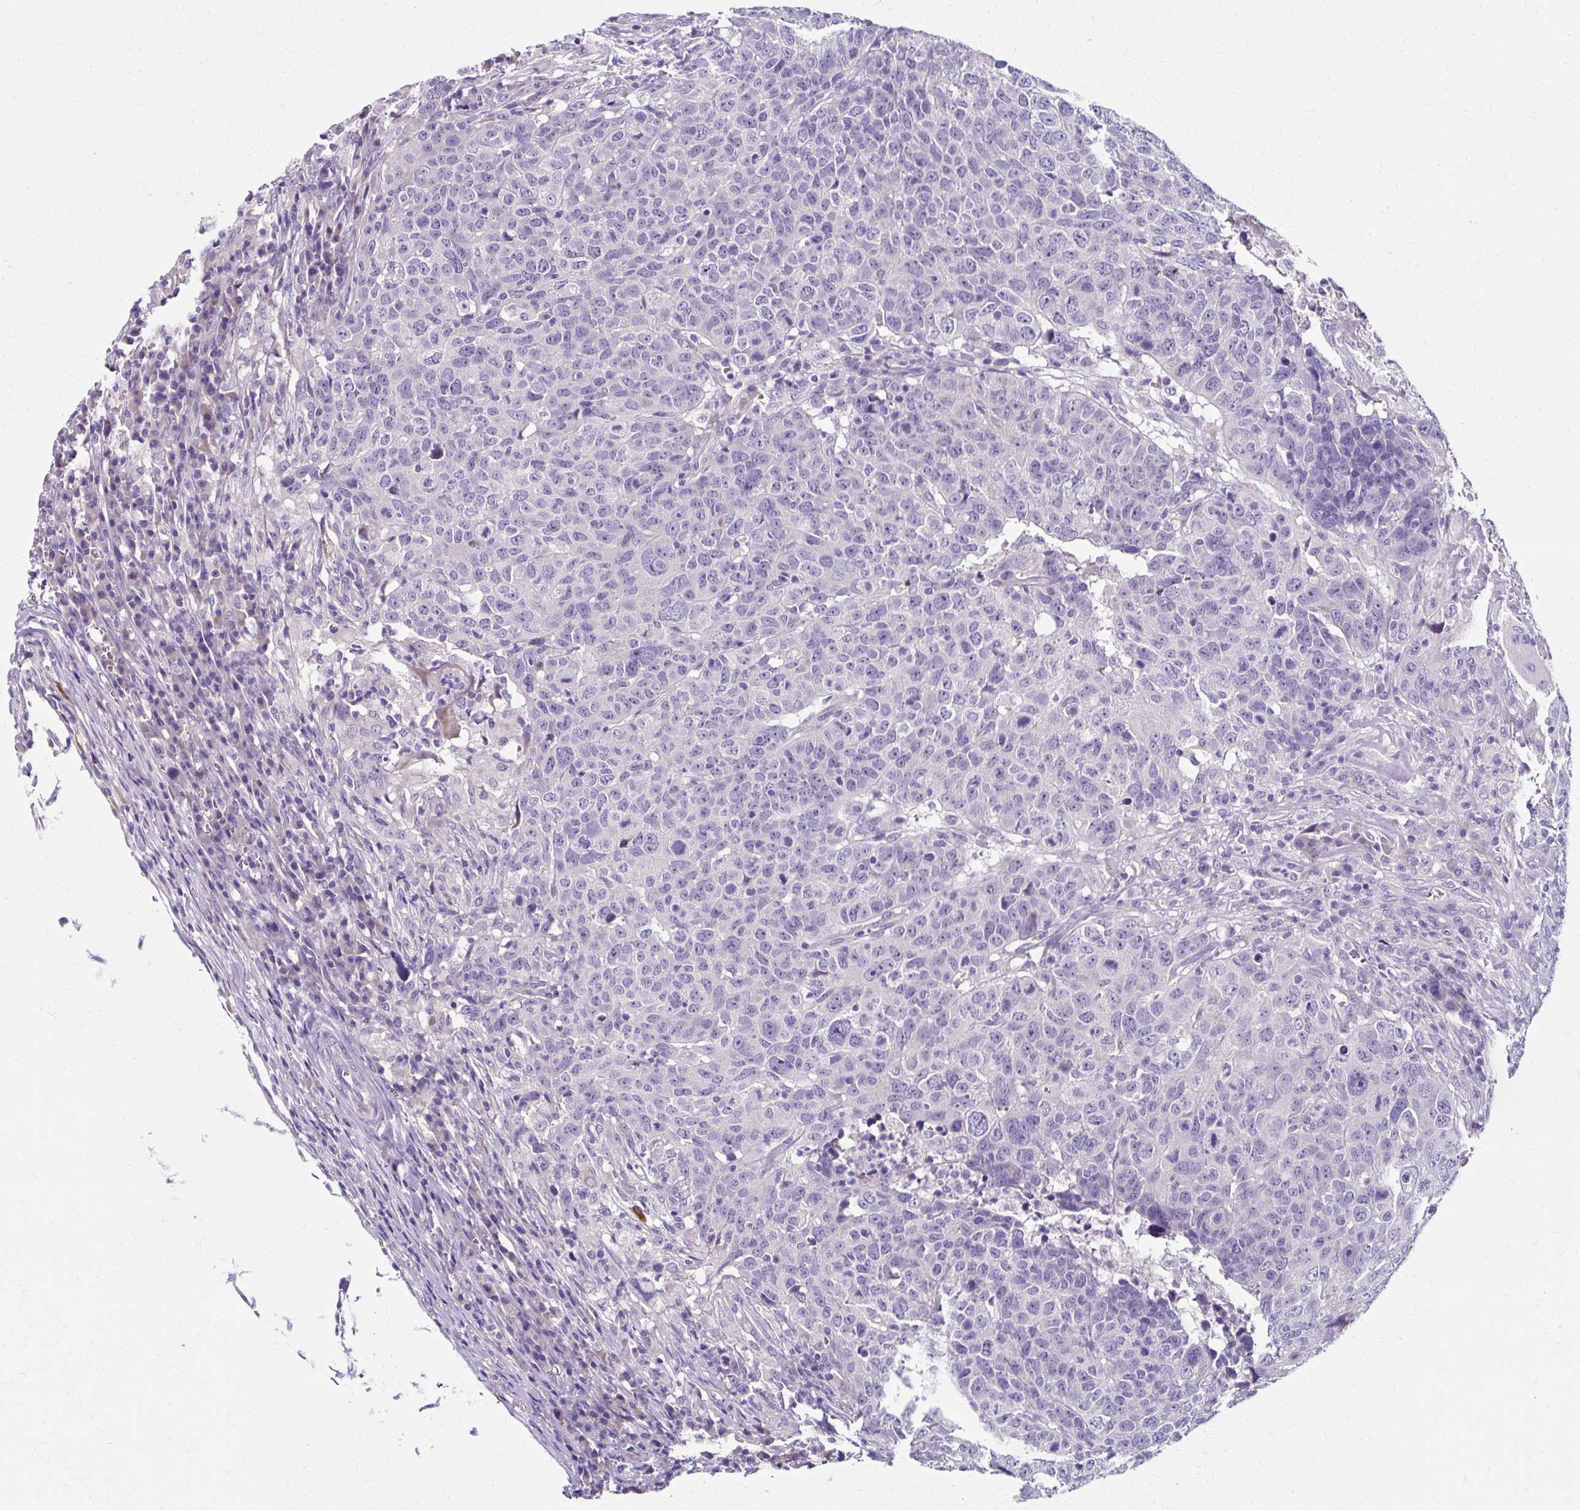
{"staining": {"intensity": "negative", "quantity": "none", "location": "none"}, "tissue": "head and neck cancer", "cell_type": "Tumor cells", "image_type": "cancer", "snomed": [{"axis": "morphology", "description": "Normal tissue, NOS"}, {"axis": "morphology", "description": "Squamous cell carcinoma, NOS"}, {"axis": "topography", "description": "Skeletal muscle"}, {"axis": "topography", "description": "Vascular tissue"}, {"axis": "topography", "description": "Peripheral nerve tissue"}, {"axis": "topography", "description": "Head-Neck"}], "caption": "This photomicrograph is of head and neck cancer stained with immunohistochemistry to label a protein in brown with the nuclei are counter-stained blue. There is no staining in tumor cells.", "gene": "ZNF555", "patient": {"sex": "male", "age": 66}}